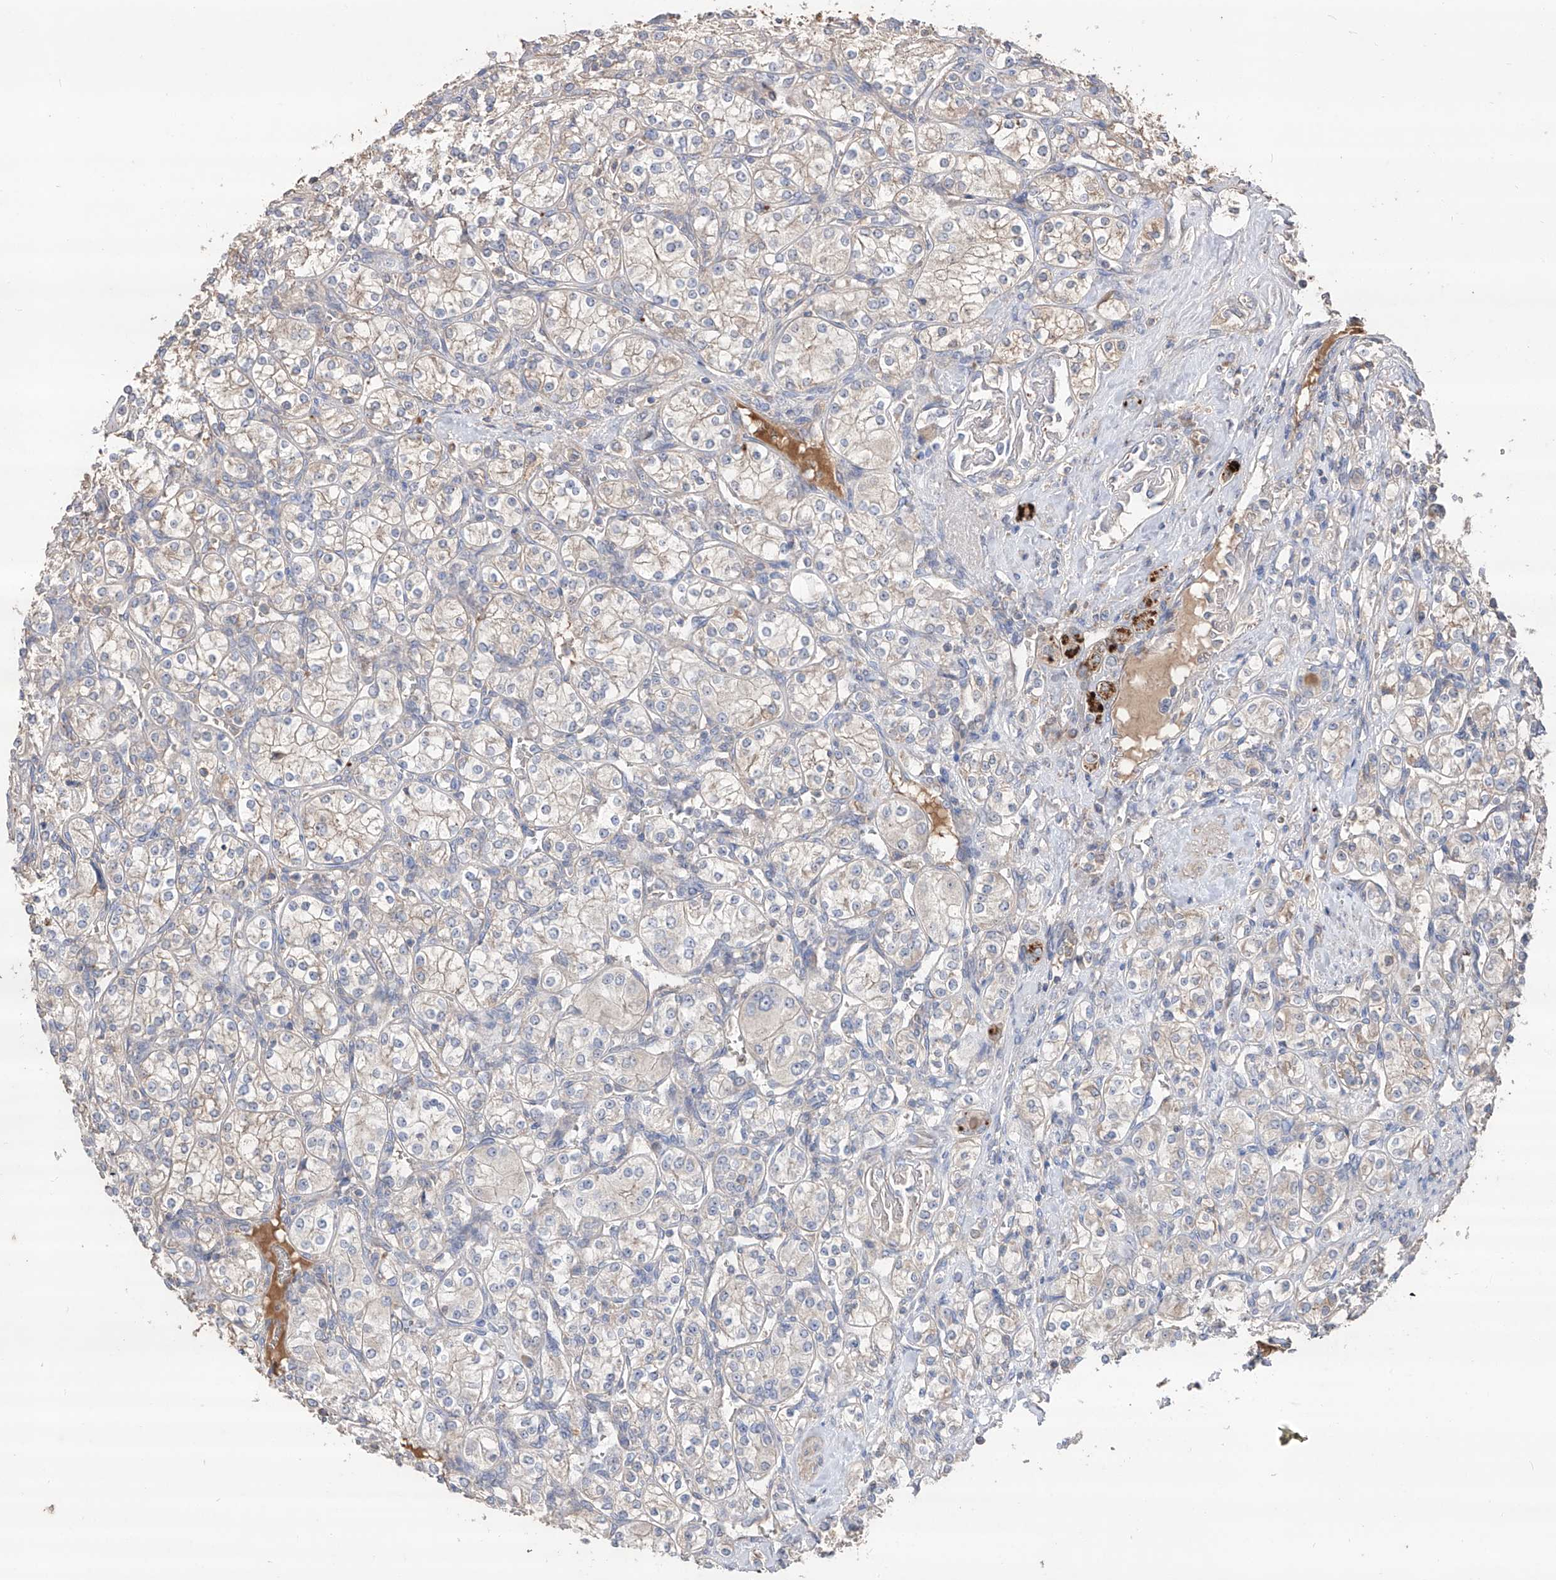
{"staining": {"intensity": "negative", "quantity": "none", "location": "none"}, "tissue": "renal cancer", "cell_type": "Tumor cells", "image_type": "cancer", "snomed": [{"axis": "morphology", "description": "Adenocarcinoma, NOS"}, {"axis": "topography", "description": "Kidney"}], "caption": "This photomicrograph is of renal cancer (adenocarcinoma) stained with IHC to label a protein in brown with the nuclei are counter-stained blue. There is no positivity in tumor cells.", "gene": "EDN1", "patient": {"sex": "male", "age": 77}}